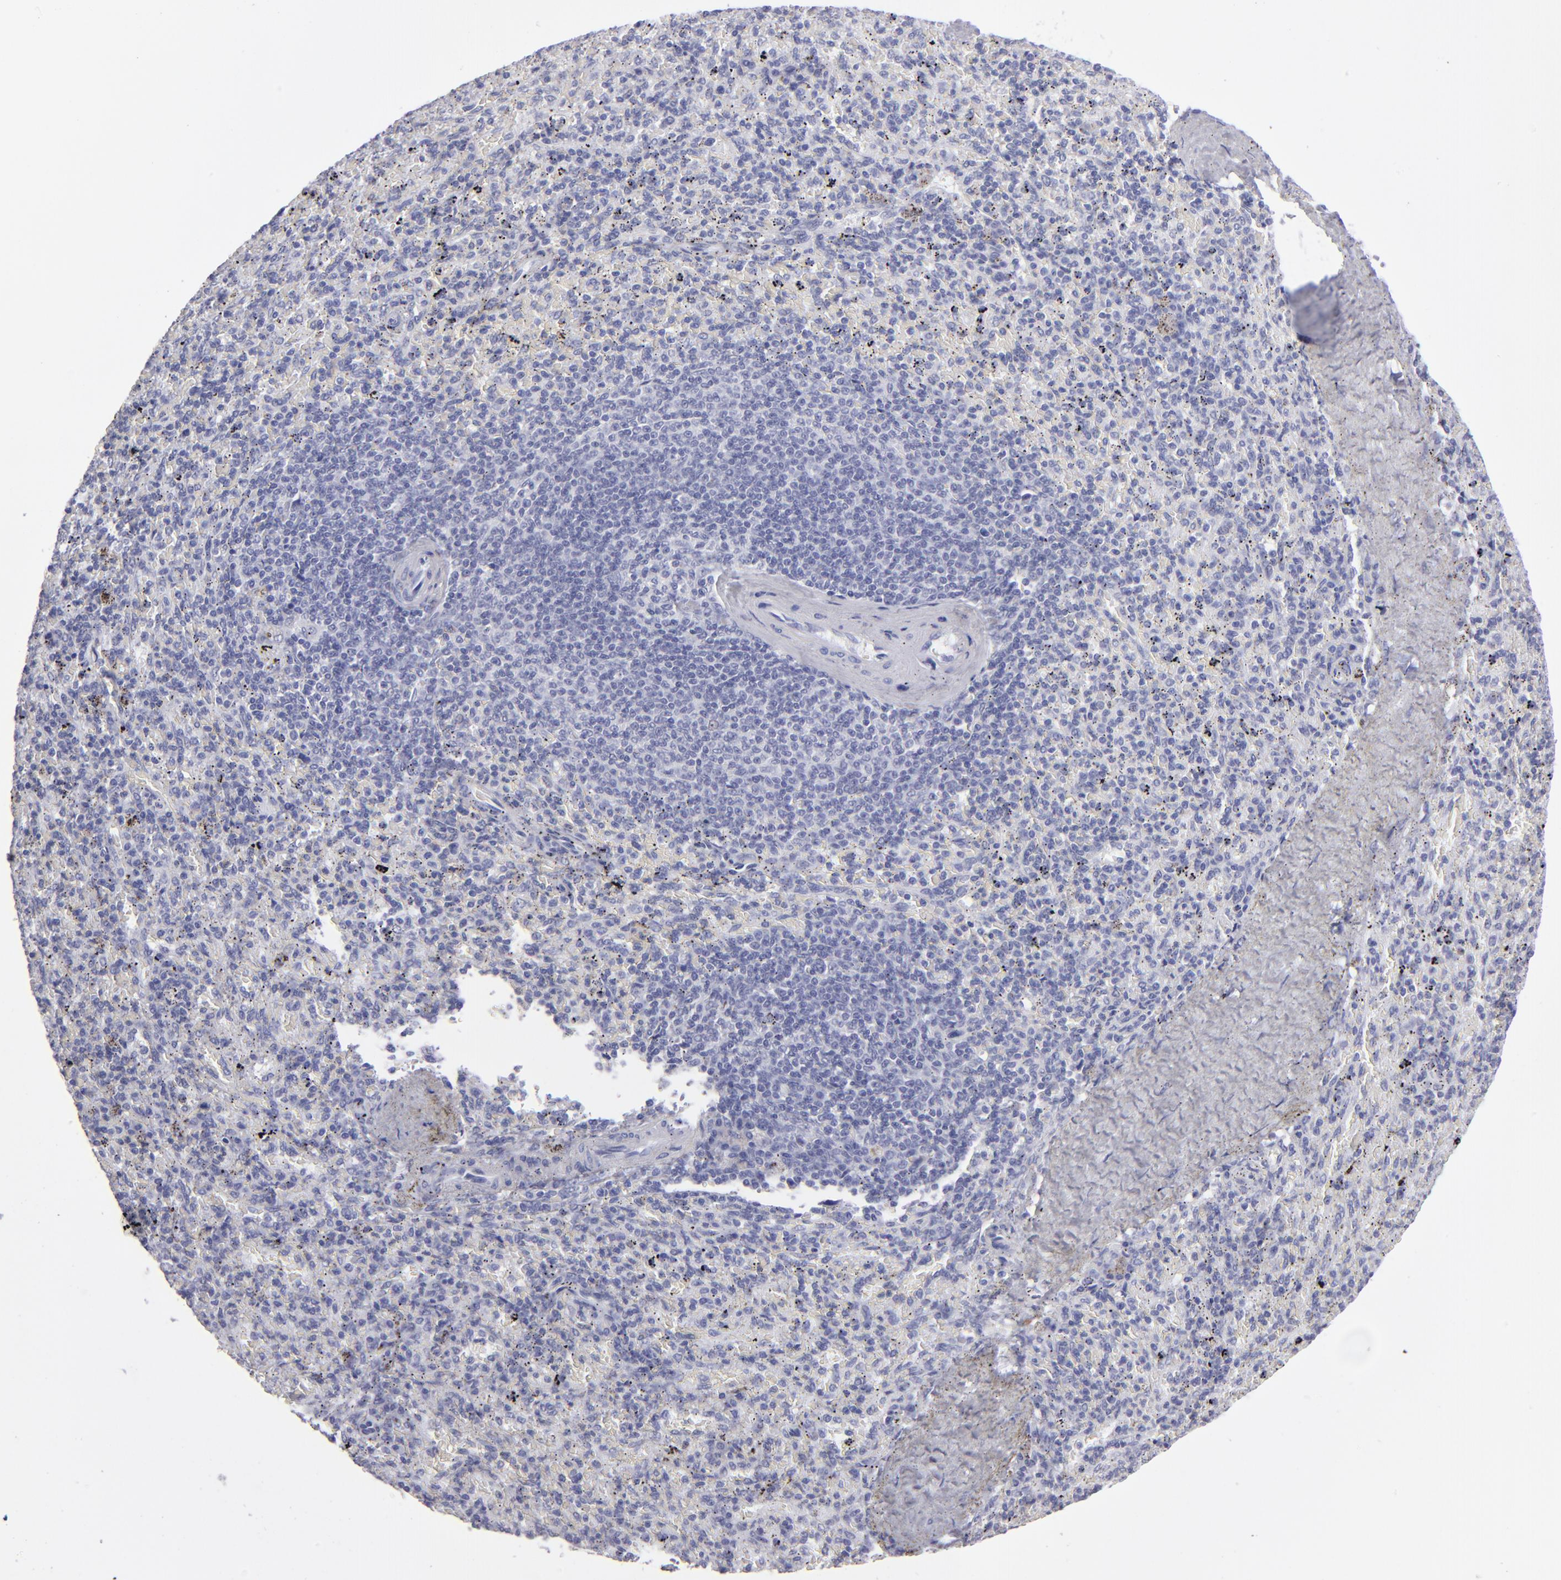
{"staining": {"intensity": "negative", "quantity": "none", "location": "none"}, "tissue": "spleen", "cell_type": "Cells in red pulp", "image_type": "normal", "snomed": [{"axis": "morphology", "description": "Normal tissue, NOS"}, {"axis": "topography", "description": "Spleen"}], "caption": "An immunohistochemistry image of unremarkable spleen is shown. There is no staining in cells in red pulp of spleen.", "gene": "ALDOB", "patient": {"sex": "female", "age": 43}}